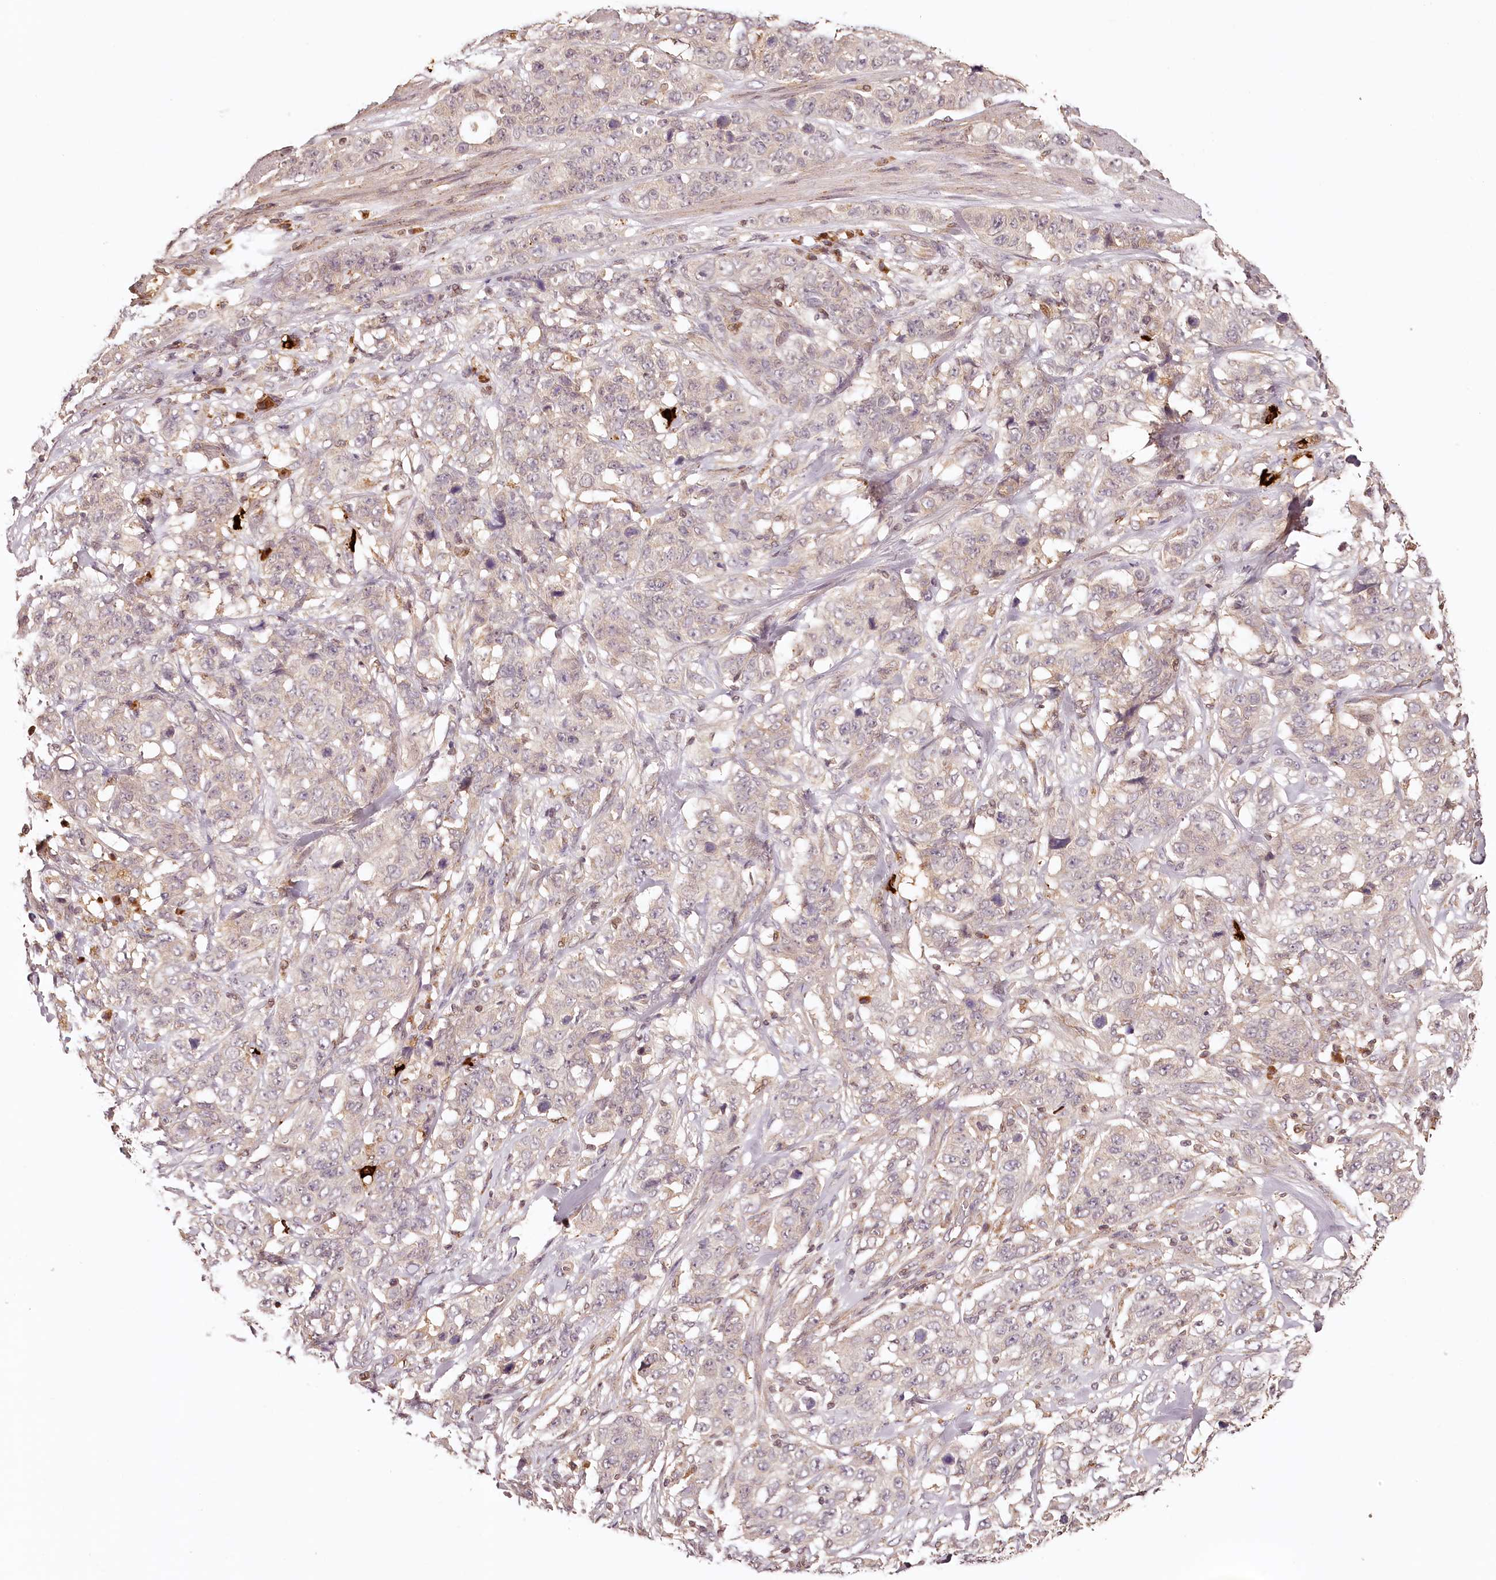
{"staining": {"intensity": "weak", "quantity": "<25%", "location": "nuclear"}, "tissue": "stomach cancer", "cell_type": "Tumor cells", "image_type": "cancer", "snomed": [{"axis": "morphology", "description": "Adenocarcinoma, NOS"}, {"axis": "topography", "description": "Stomach"}], "caption": "There is no significant expression in tumor cells of stomach adenocarcinoma.", "gene": "SYNGR1", "patient": {"sex": "male", "age": 48}}